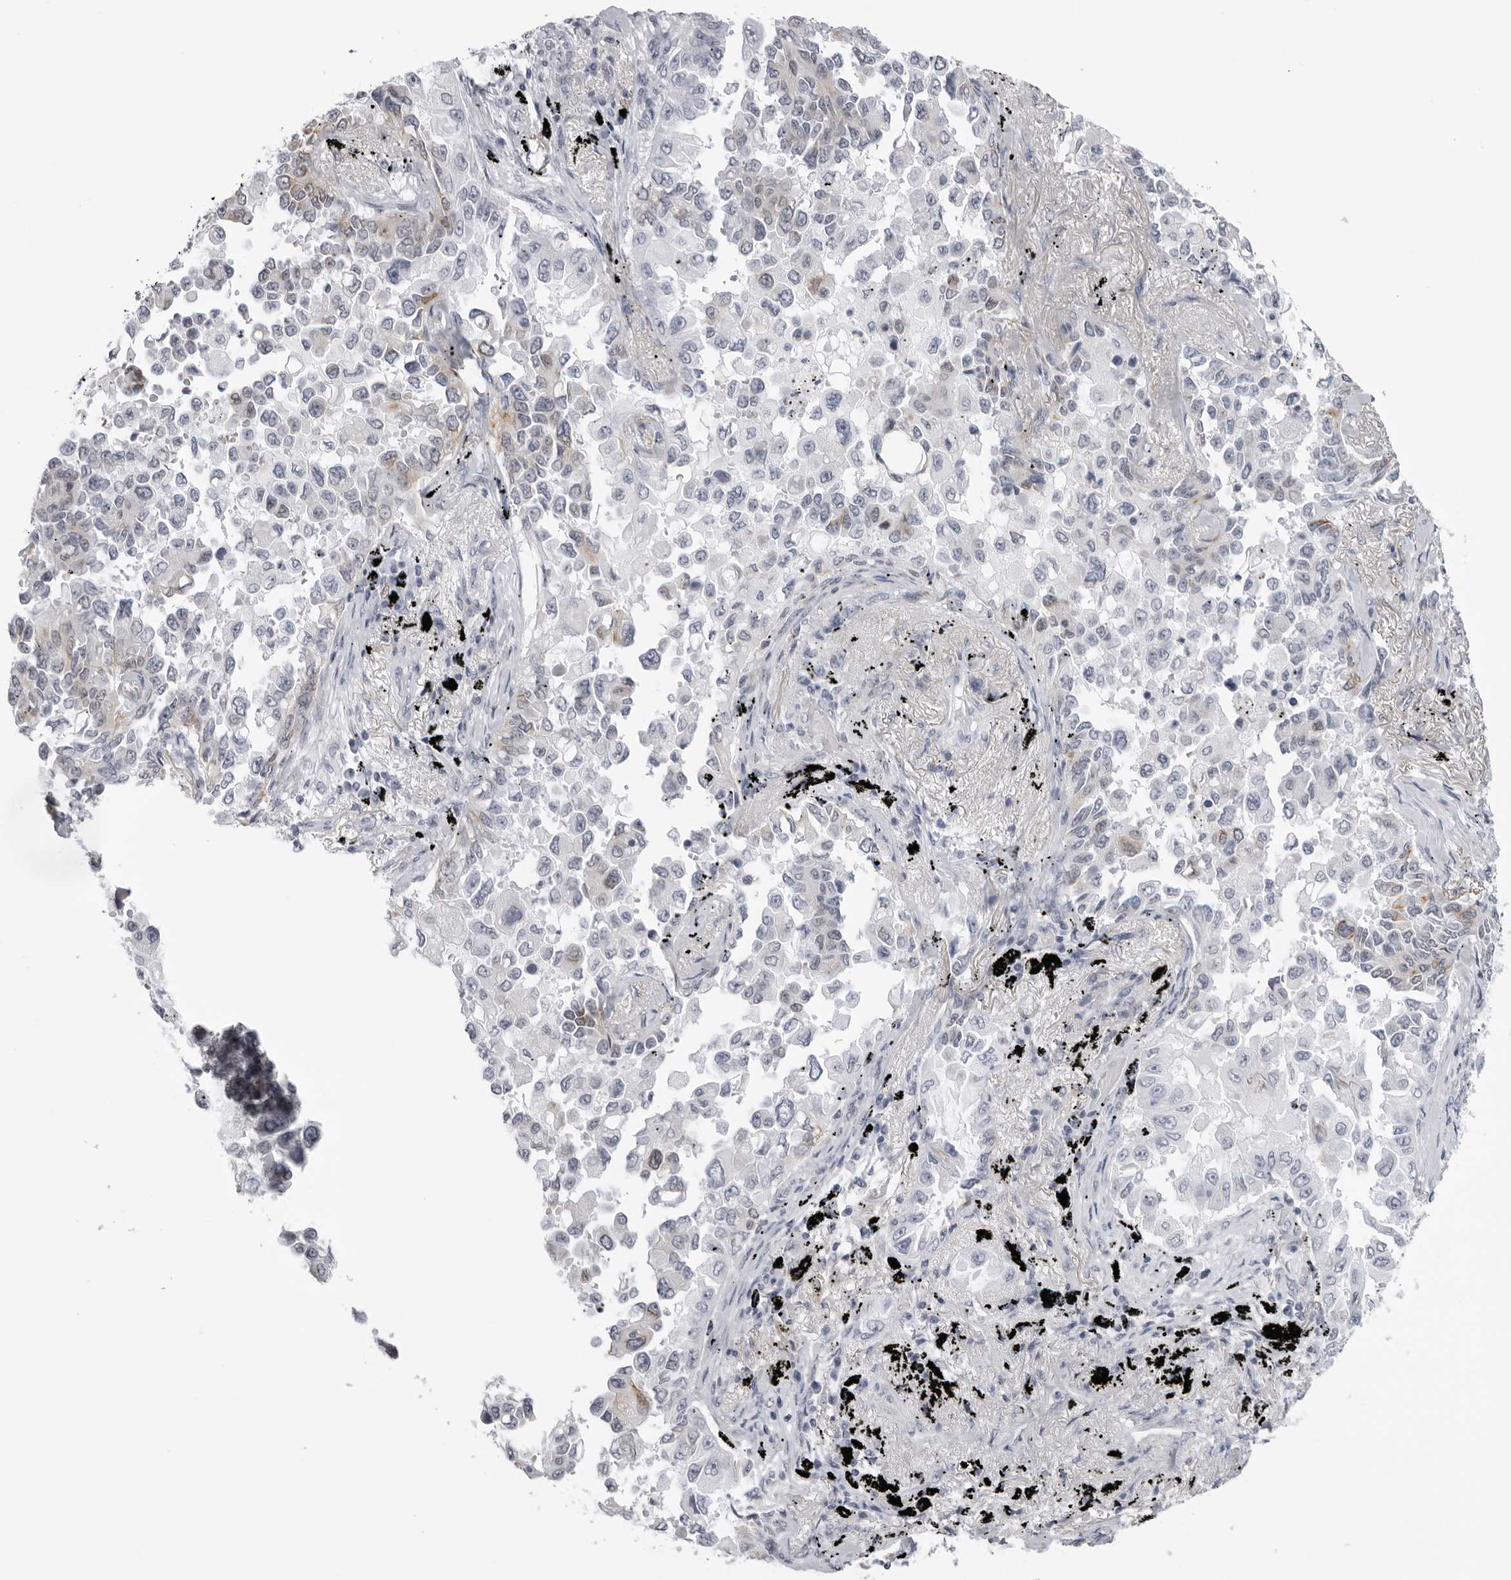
{"staining": {"intensity": "negative", "quantity": "none", "location": "none"}, "tissue": "lung cancer", "cell_type": "Tumor cells", "image_type": "cancer", "snomed": [{"axis": "morphology", "description": "Adenocarcinoma, NOS"}, {"axis": "topography", "description": "Lung"}], "caption": "Histopathology image shows no protein staining in tumor cells of lung cancer (adenocarcinoma) tissue. Brightfield microscopy of IHC stained with DAB (brown) and hematoxylin (blue), captured at high magnification.", "gene": "DNALI1", "patient": {"sex": "female", "age": 67}}